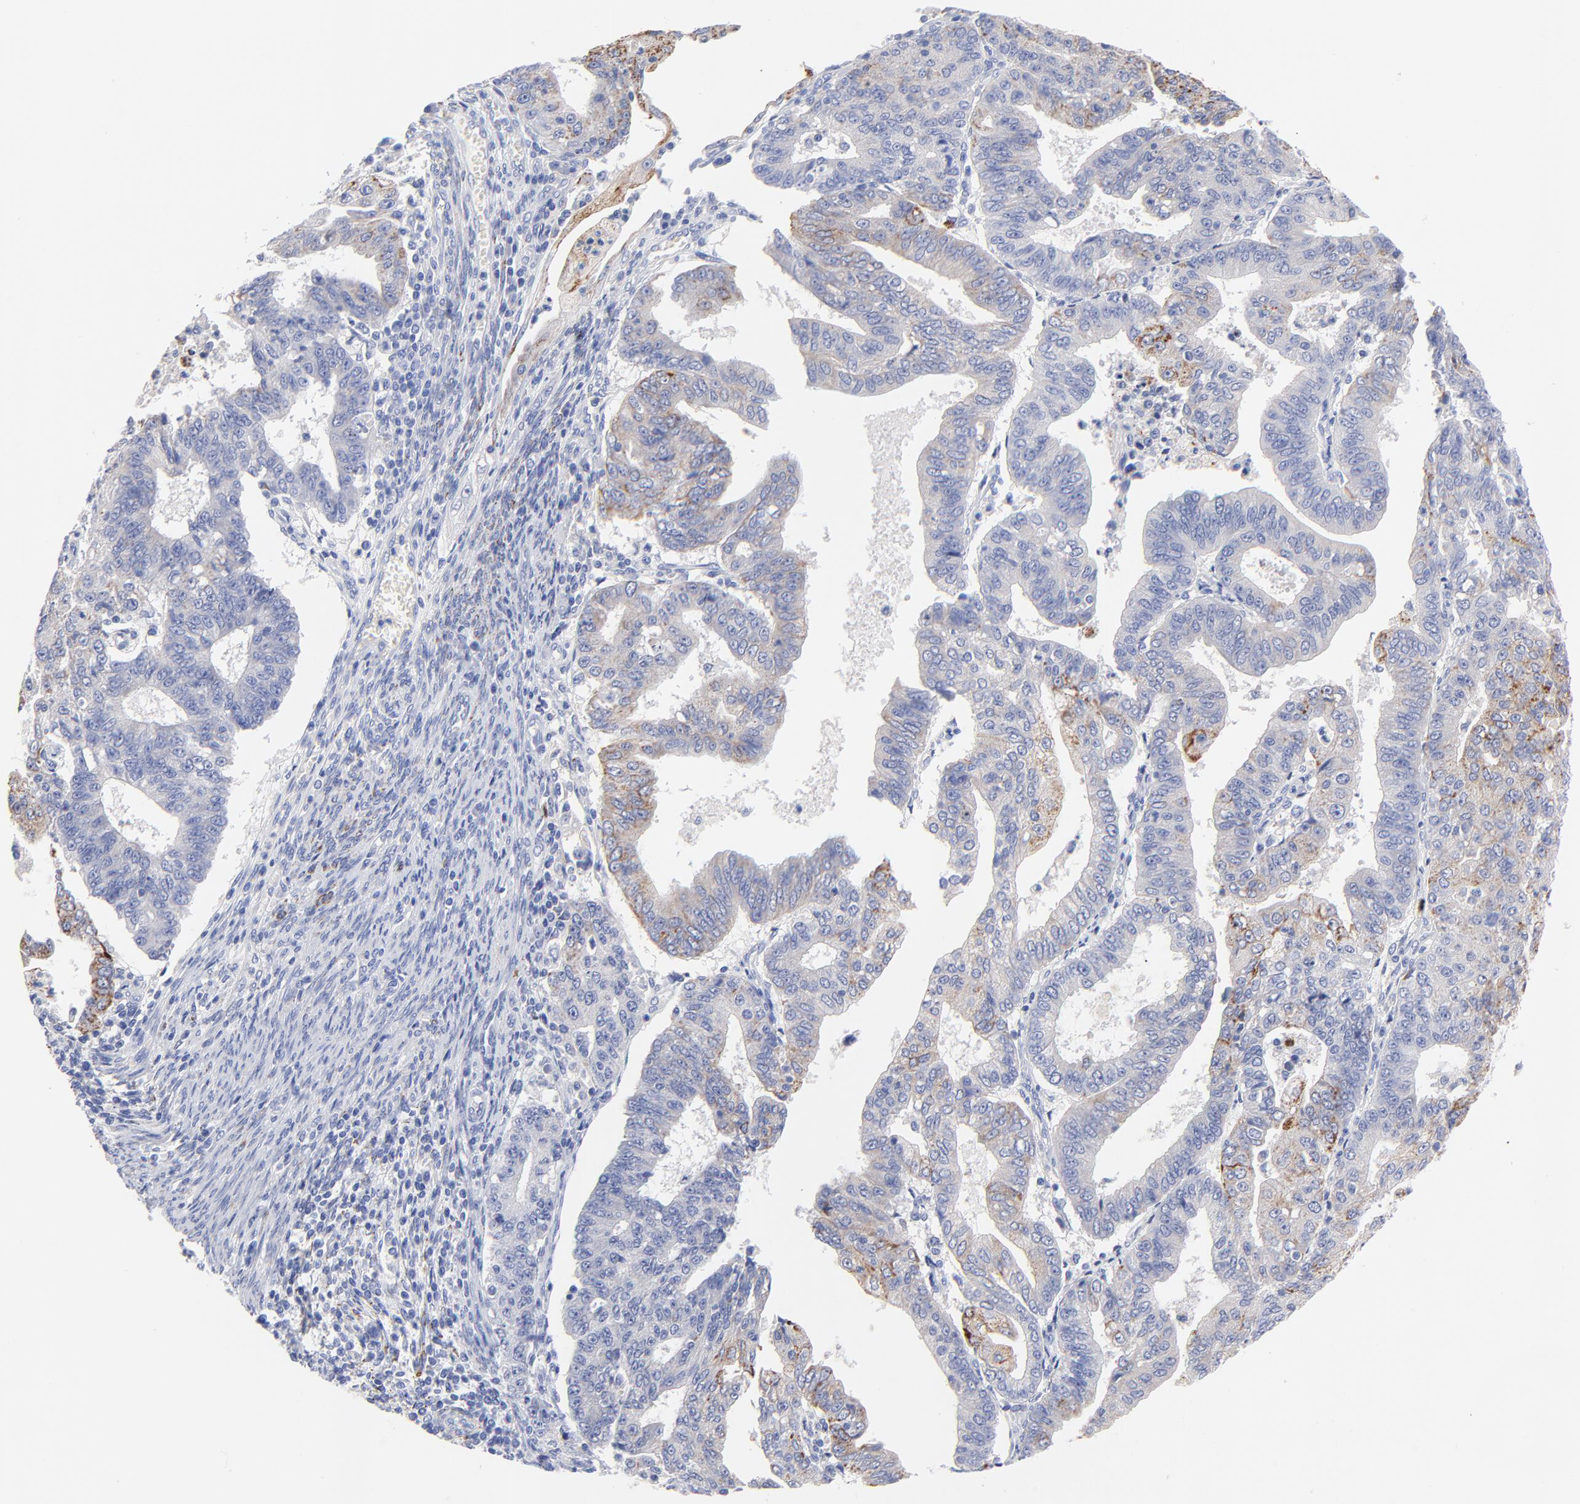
{"staining": {"intensity": "moderate", "quantity": "<25%", "location": "cytoplasmic/membranous"}, "tissue": "endometrial cancer", "cell_type": "Tumor cells", "image_type": "cancer", "snomed": [{"axis": "morphology", "description": "Adenocarcinoma, NOS"}, {"axis": "topography", "description": "Endometrium"}], "caption": "Immunohistochemical staining of human adenocarcinoma (endometrial) displays low levels of moderate cytoplasmic/membranous expression in about <25% of tumor cells.", "gene": "FBXO10", "patient": {"sex": "female", "age": 56}}